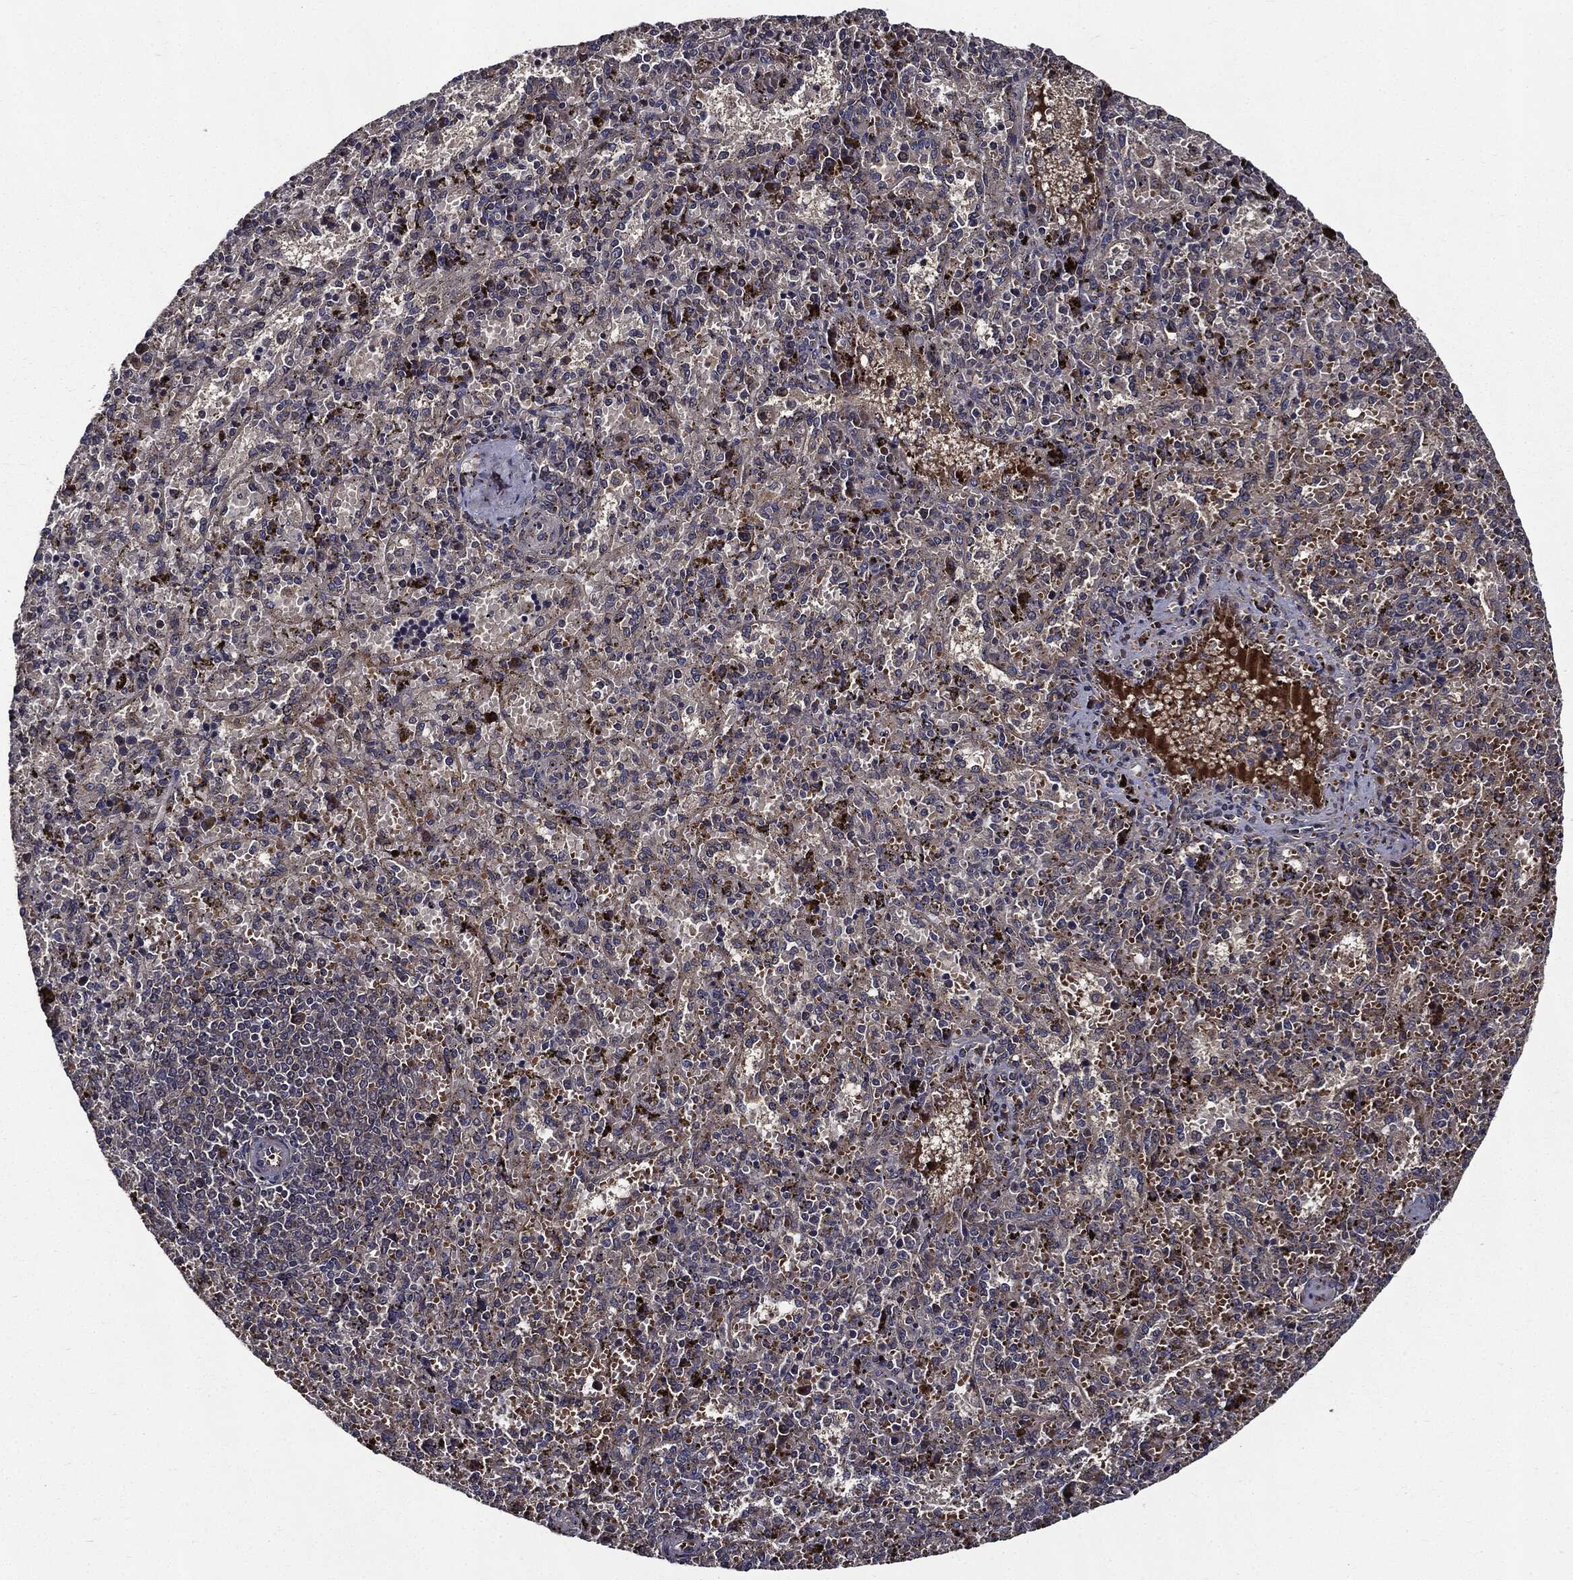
{"staining": {"intensity": "negative", "quantity": "none", "location": "none"}, "tissue": "spleen", "cell_type": "Cells in red pulp", "image_type": "normal", "snomed": [{"axis": "morphology", "description": "Normal tissue, NOS"}, {"axis": "topography", "description": "Spleen"}], "caption": "Cells in red pulp show no significant staining in benign spleen. The staining was performed using DAB (3,3'-diaminobenzidine) to visualize the protein expression in brown, while the nuclei were stained in blue with hematoxylin (Magnification: 20x).", "gene": "HTT", "patient": {"sex": "female", "age": 50}}